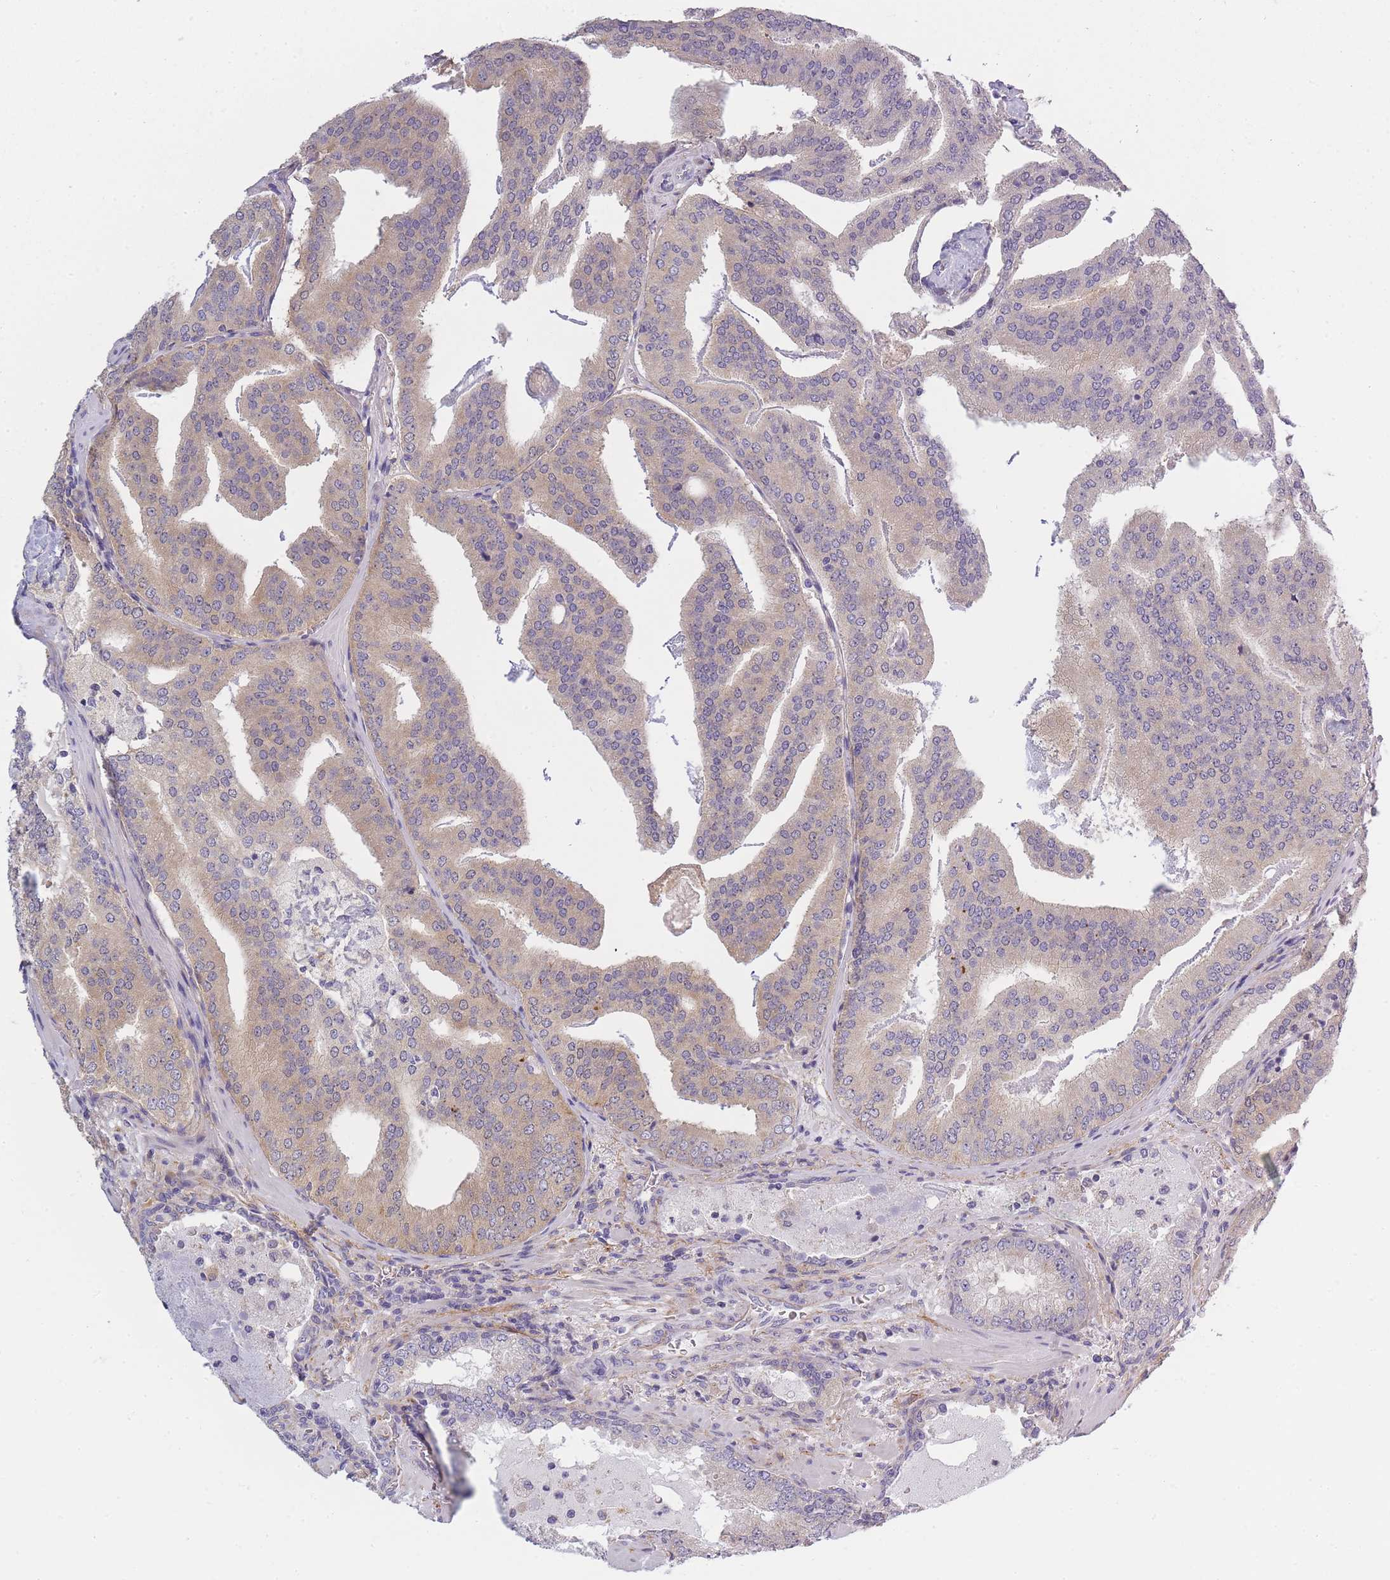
{"staining": {"intensity": "weak", "quantity": ">75%", "location": "cytoplasmic/membranous"}, "tissue": "prostate cancer", "cell_type": "Tumor cells", "image_type": "cancer", "snomed": [{"axis": "morphology", "description": "Adenocarcinoma, High grade"}, {"axis": "topography", "description": "Prostate"}], "caption": "DAB immunohistochemical staining of prostate cancer demonstrates weak cytoplasmic/membranous protein expression in approximately >75% of tumor cells. The protein of interest is shown in brown color, while the nuclei are stained blue.", "gene": "AP3M2", "patient": {"sex": "male", "age": 68}}